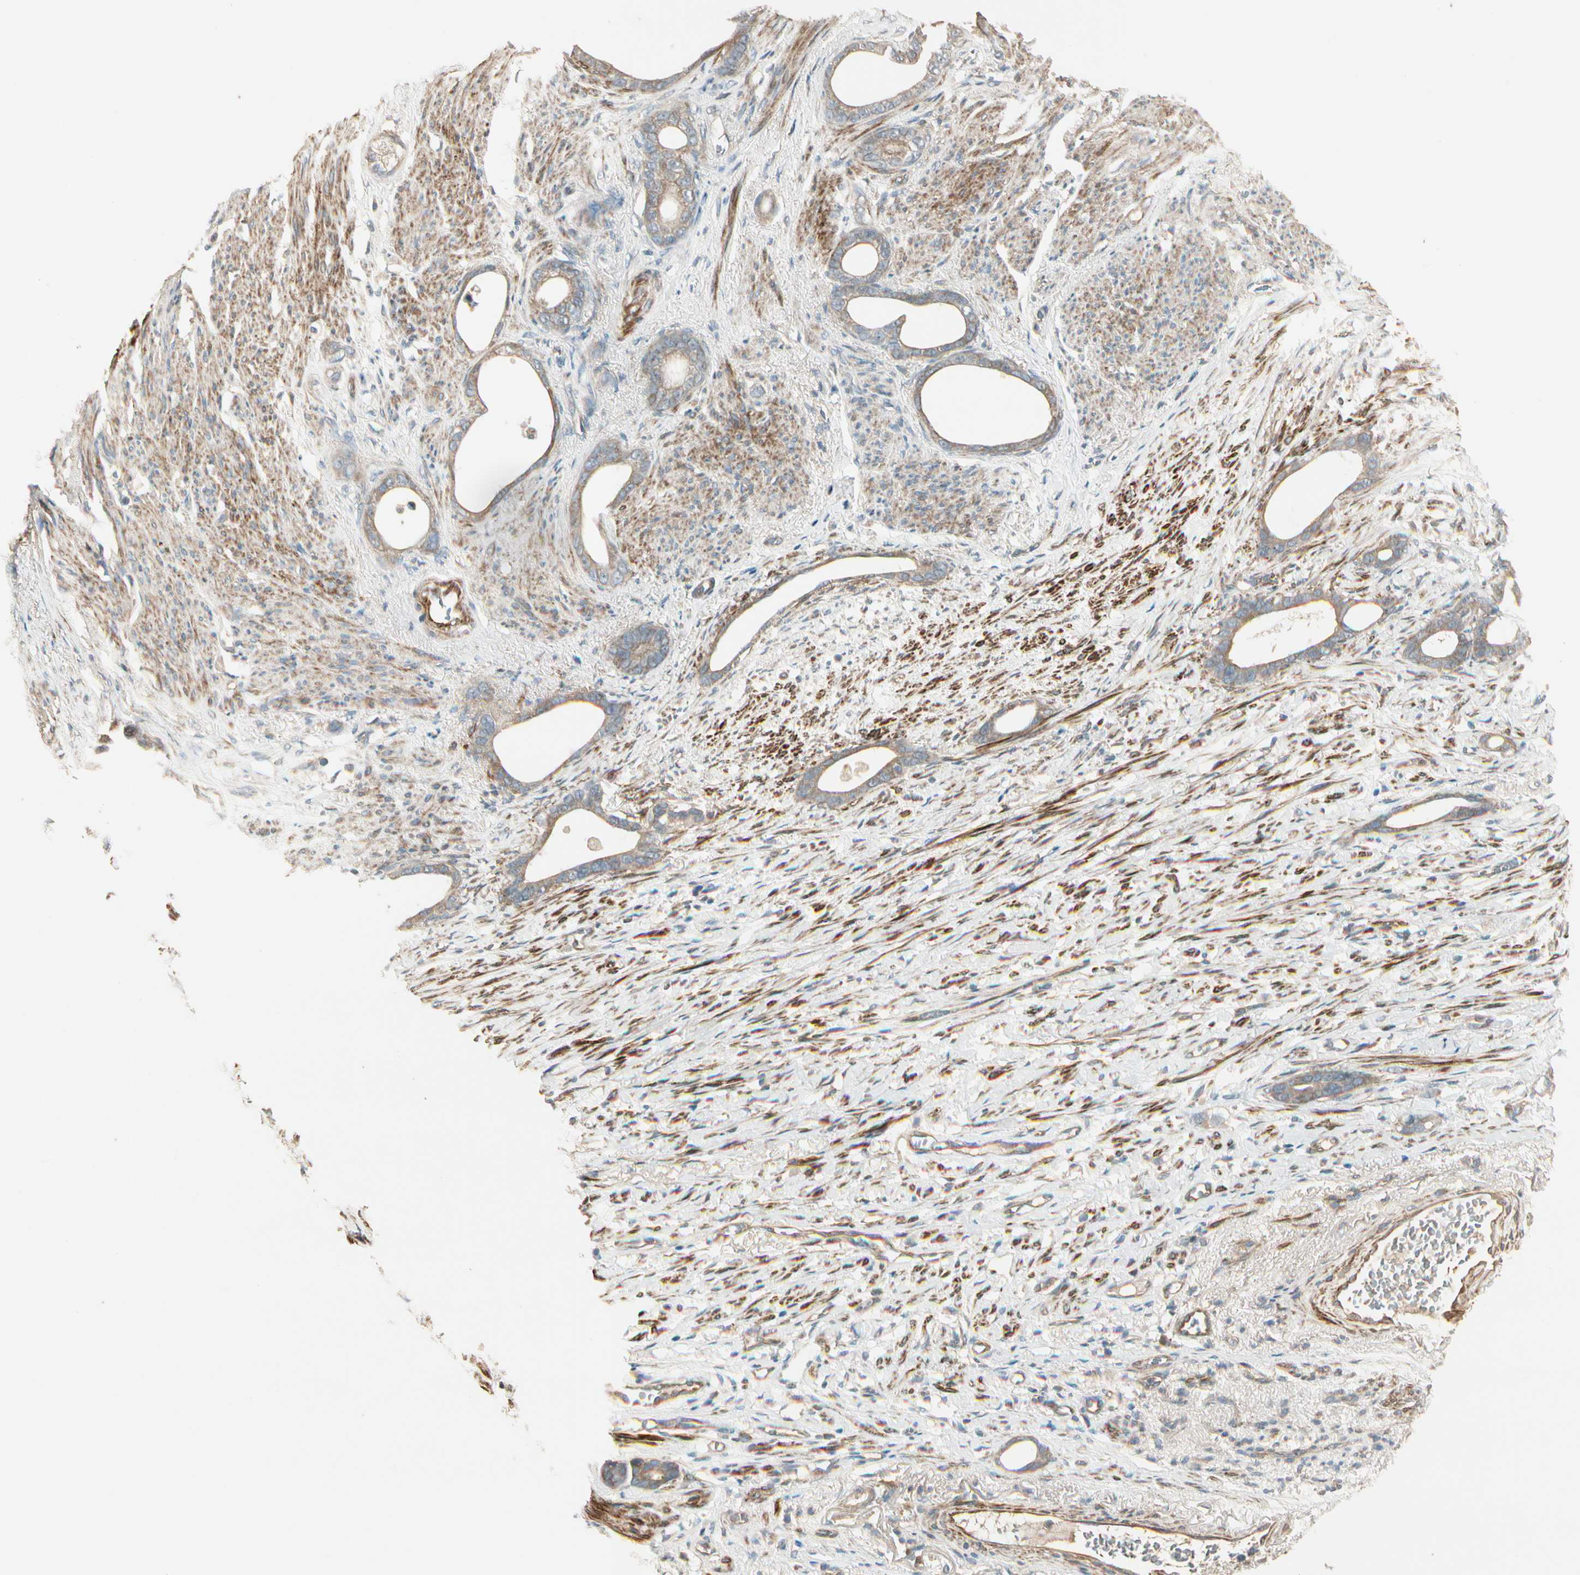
{"staining": {"intensity": "weak", "quantity": ">75%", "location": "cytoplasmic/membranous"}, "tissue": "stomach cancer", "cell_type": "Tumor cells", "image_type": "cancer", "snomed": [{"axis": "morphology", "description": "Adenocarcinoma, NOS"}, {"axis": "topography", "description": "Stomach"}], "caption": "The immunohistochemical stain labels weak cytoplasmic/membranous expression in tumor cells of stomach cancer tissue.", "gene": "ACVR1", "patient": {"sex": "female", "age": 75}}